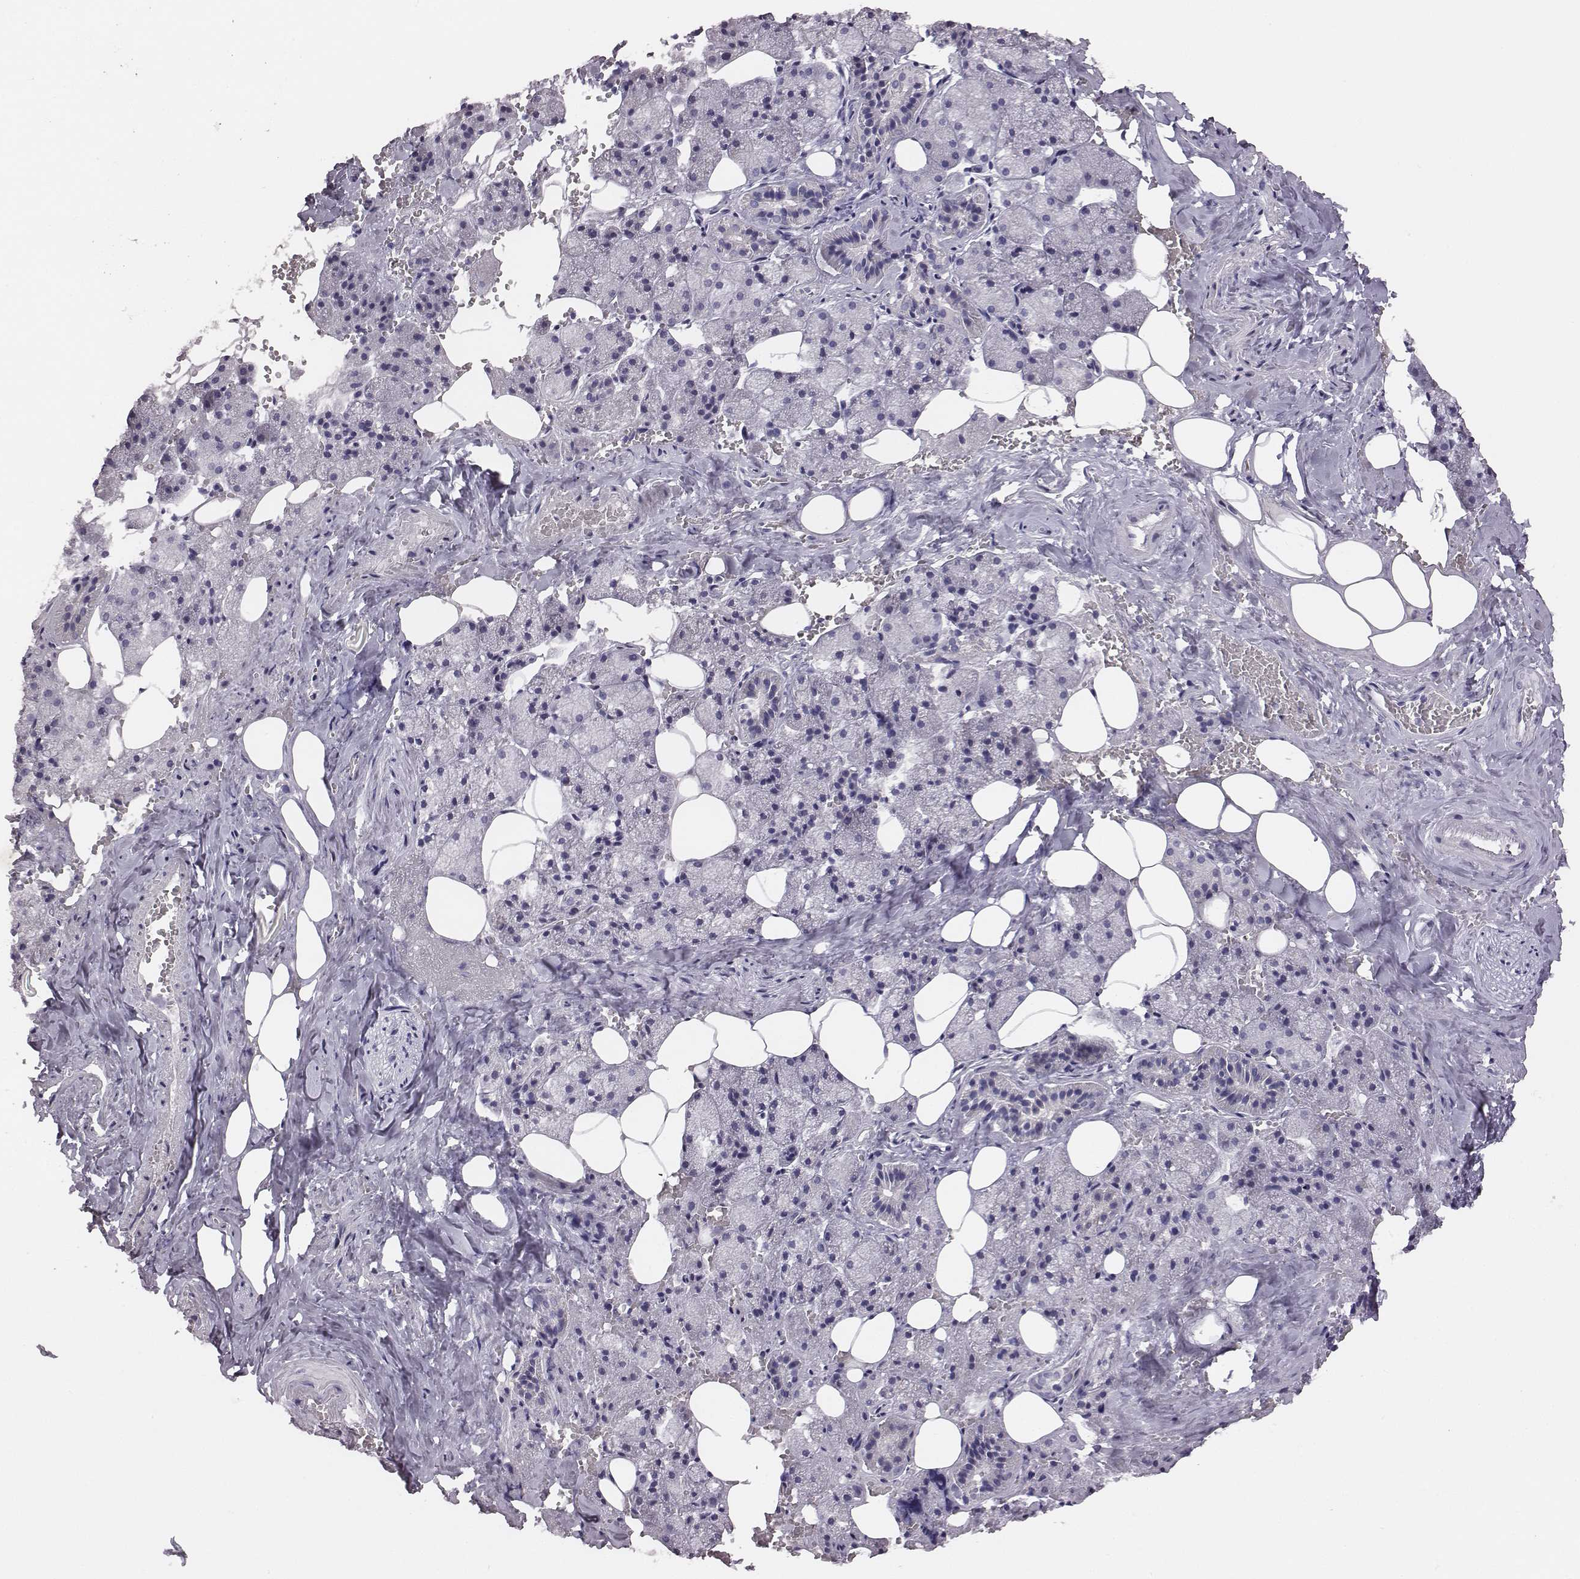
{"staining": {"intensity": "negative", "quantity": "none", "location": "none"}, "tissue": "salivary gland", "cell_type": "Glandular cells", "image_type": "normal", "snomed": [{"axis": "morphology", "description": "Normal tissue, NOS"}, {"axis": "topography", "description": "Salivary gland"}], "caption": "A photomicrograph of salivary gland stained for a protein displays no brown staining in glandular cells.", "gene": "ENSG00000290147", "patient": {"sex": "male", "age": 38}}